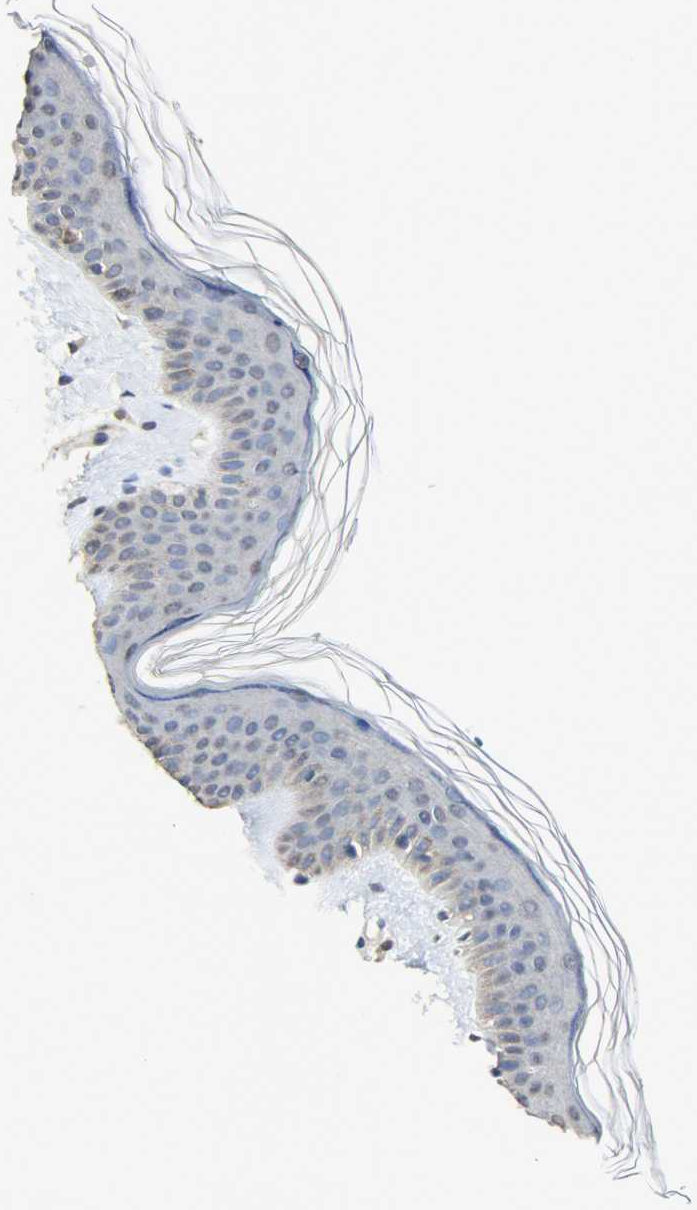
{"staining": {"intensity": "weak", "quantity": ">75%", "location": "cytoplasmic/membranous"}, "tissue": "skin", "cell_type": "Fibroblasts", "image_type": "normal", "snomed": [{"axis": "morphology", "description": "Normal tissue, NOS"}, {"axis": "topography", "description": "Skin"}], "caption": "Immunohistochemical staining of unremarkable human skin demonstrates low levels of weak cytoplasmic/membranous expression in approximately >75% of fibroblasts.", "gene": "TRIM21", "patient": {"sex": "female", "age": 56}}